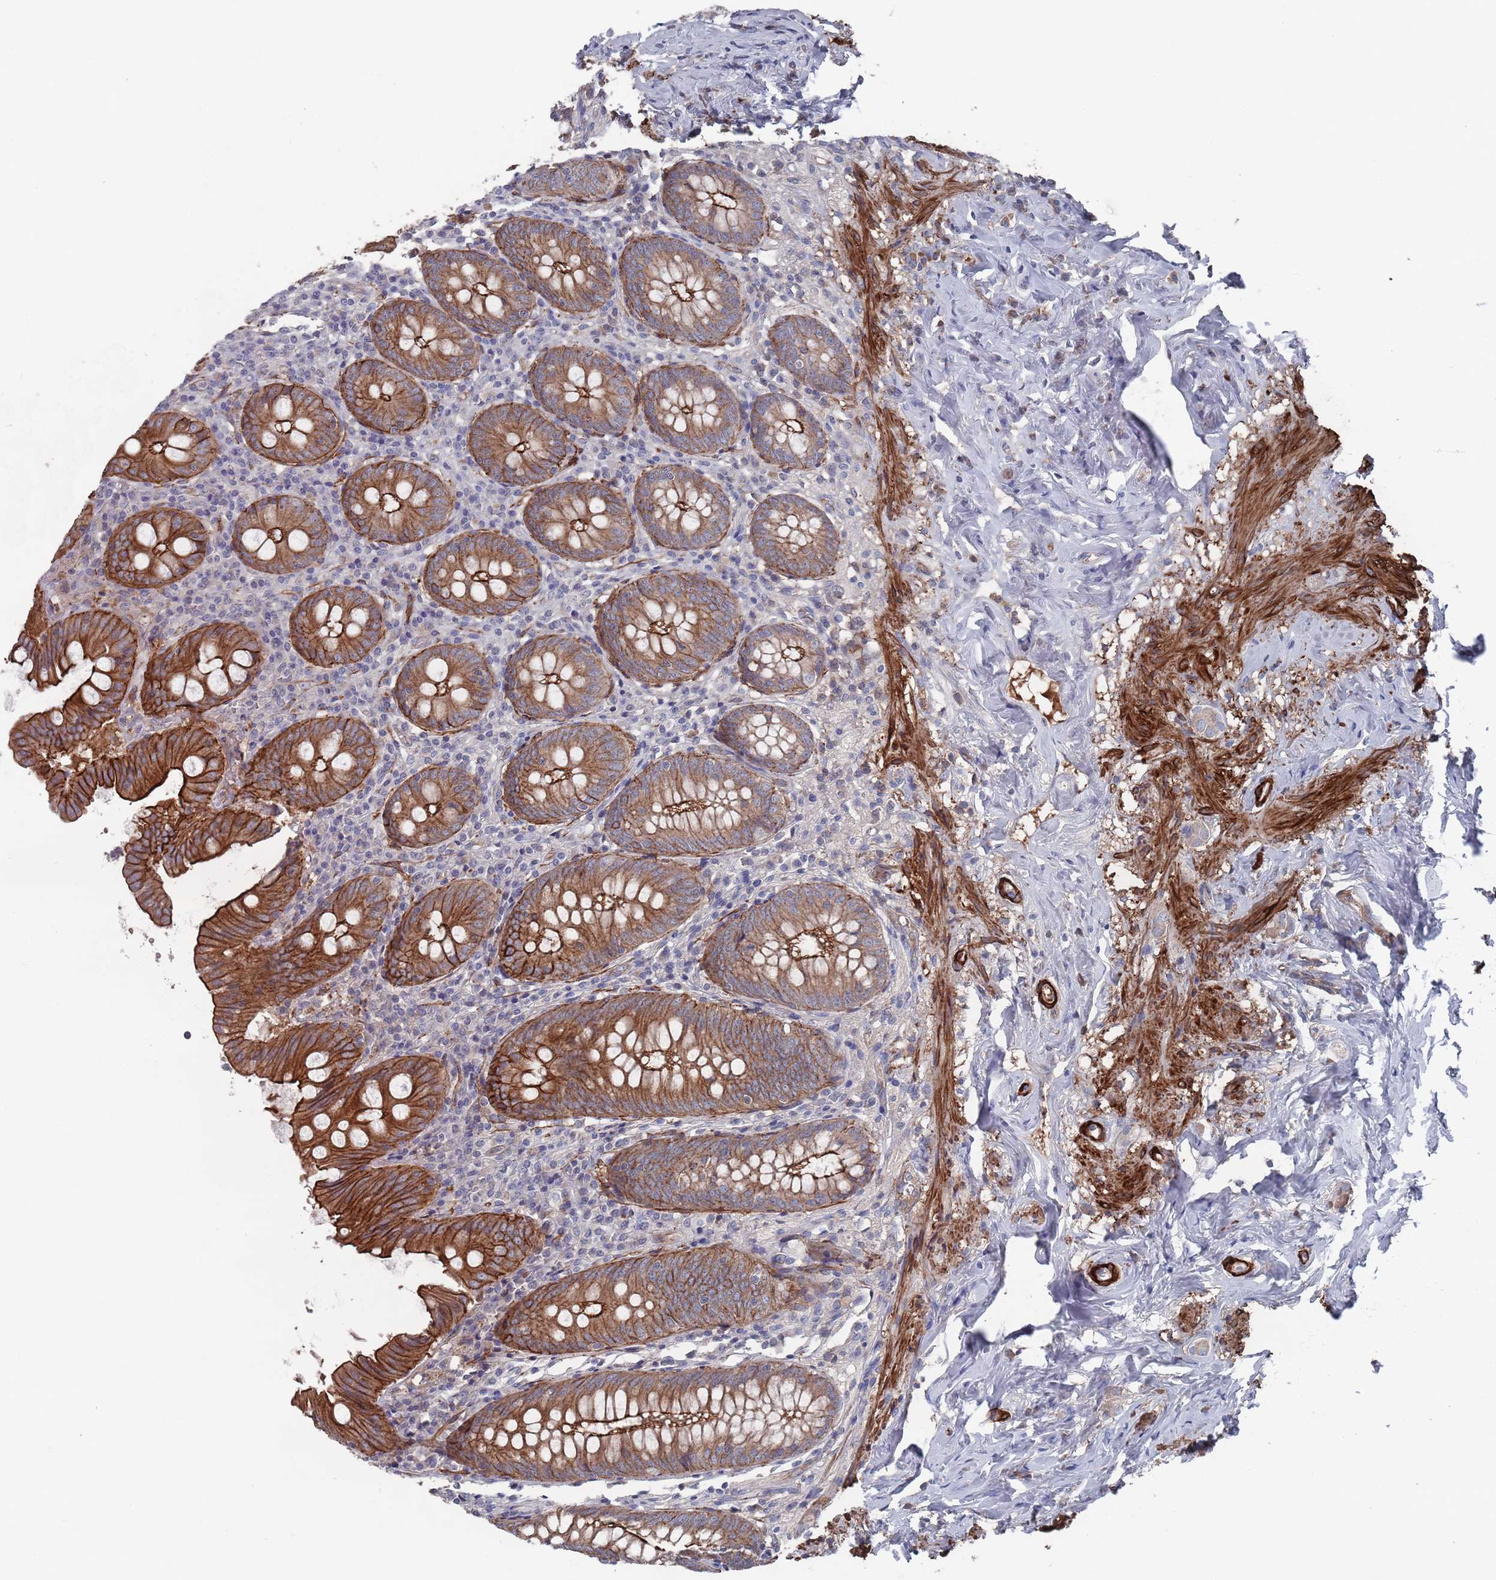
{"staining": {"intensity": "strong", "quantity": ">75%", "location": "cytoplasmic/membranous"}, "tissue": "appendix", "cell_type": "Glandular cells", "image_type": "normal", "snomed": [{"axis": "morphology", "description": "Normal tissue, NOS"}, {"axis": "topography", "description": "Appendix"}], "caption": "Protein staining of benign appendix exhibits strong cytoplasmic/membranous expression in about >75% of glandular cells. Nuclei are stained in blue.", "gene": "PLEKHA4", "patient": {"sex": "female", "age": 54}}